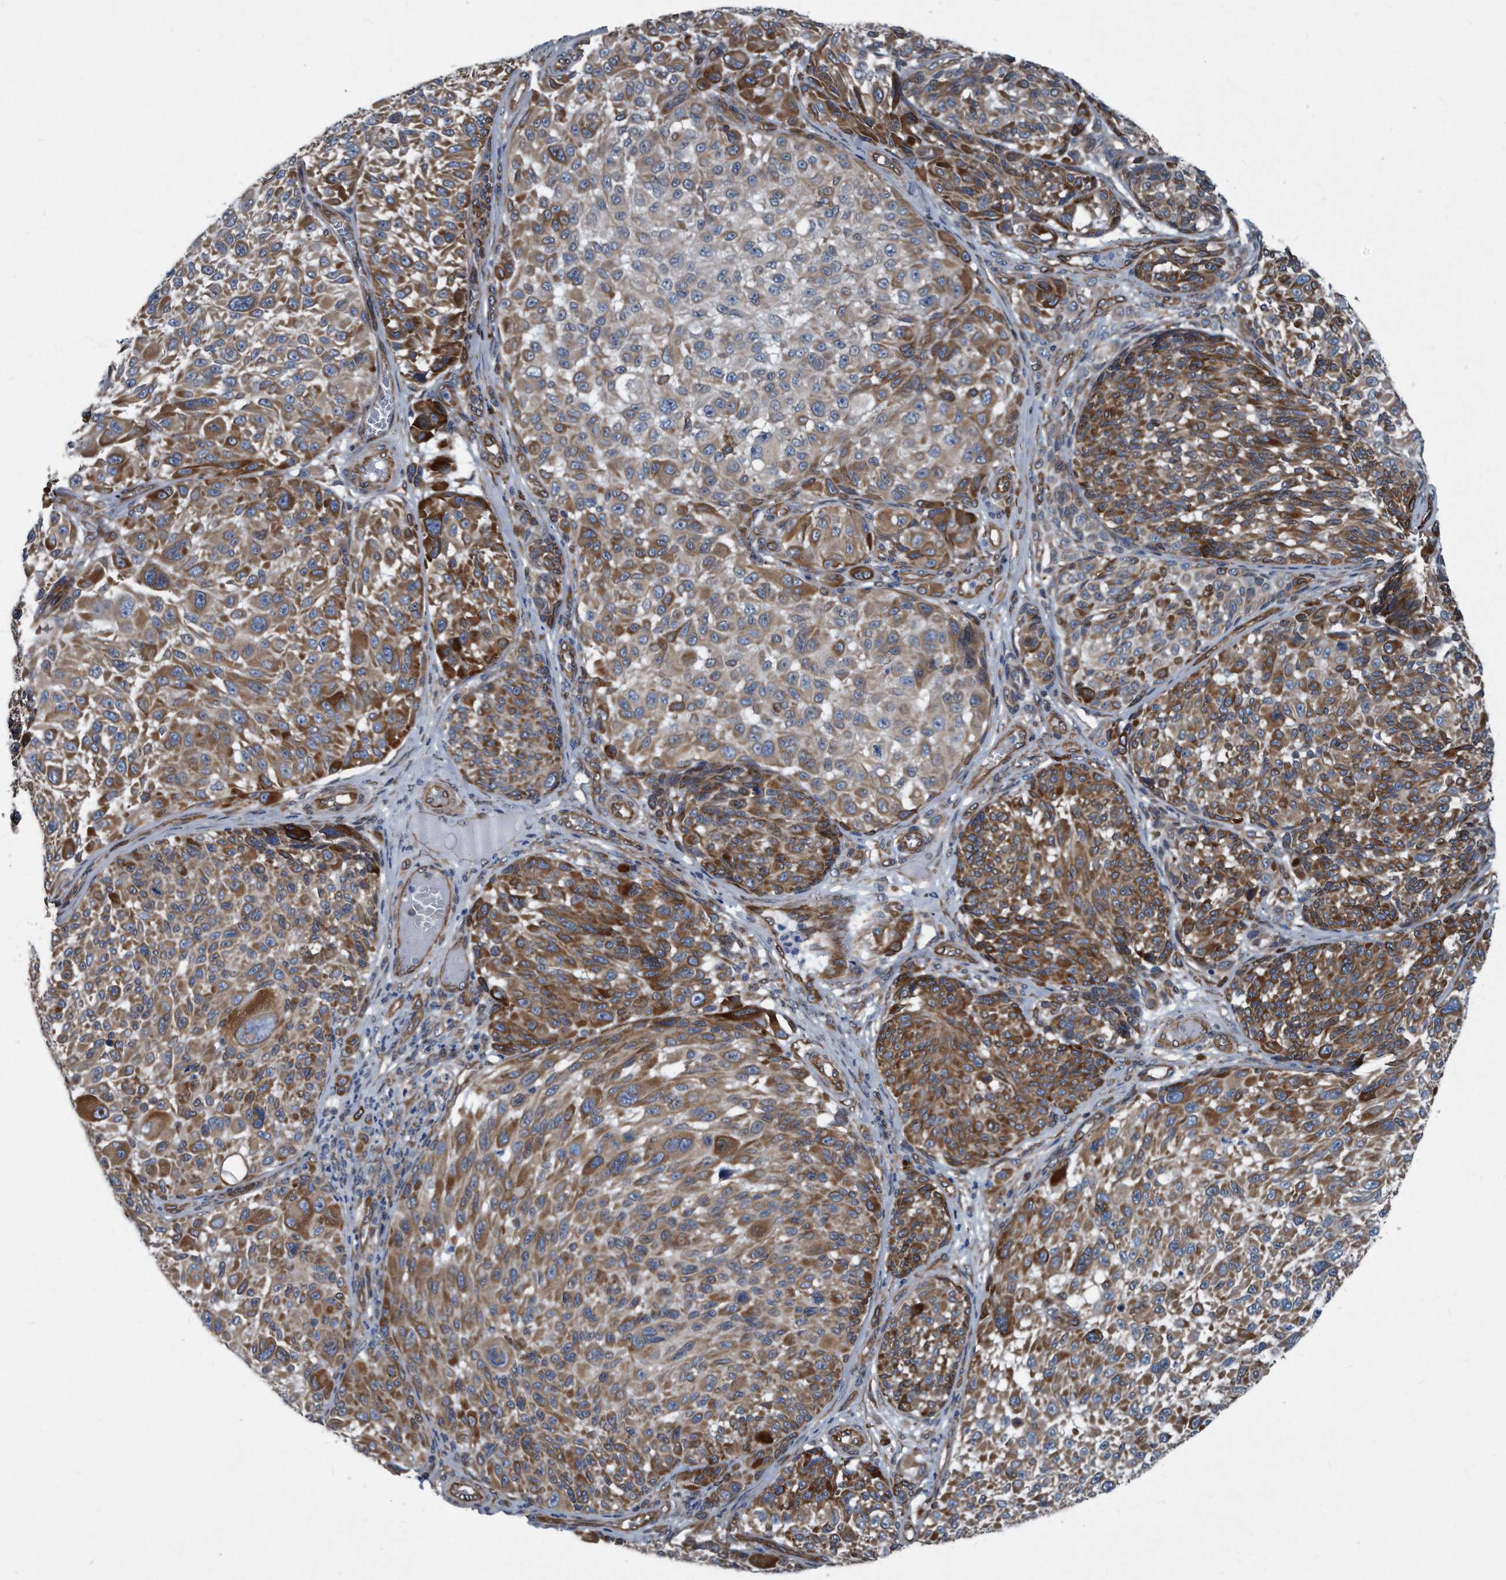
{"staining": {"intensity": "moderate", "quantity": ">75%", "location": "cytoplasmic/membranous"}, "tissue": "melanoma", "cell_type": "Tumor cells", "image_type": "cancer", "snomed": [{"axis": "morphology", "description": "Malignant melanoma, NOS"}, {"axis": "topography", "description": "Skin"}], "caption": "High-power microscopy captured an immunohistochemistry histopathology image of melanoma, revealing moderate cytoplasmic/membranous positivity in about >75% of tumor cells. (Stains: DAB in brown, nuclei in blue, Microscopy: brightfield microscopy at high magnification).", "gene": "PLEC", "patient": {"sex": "male", "age": 83}}